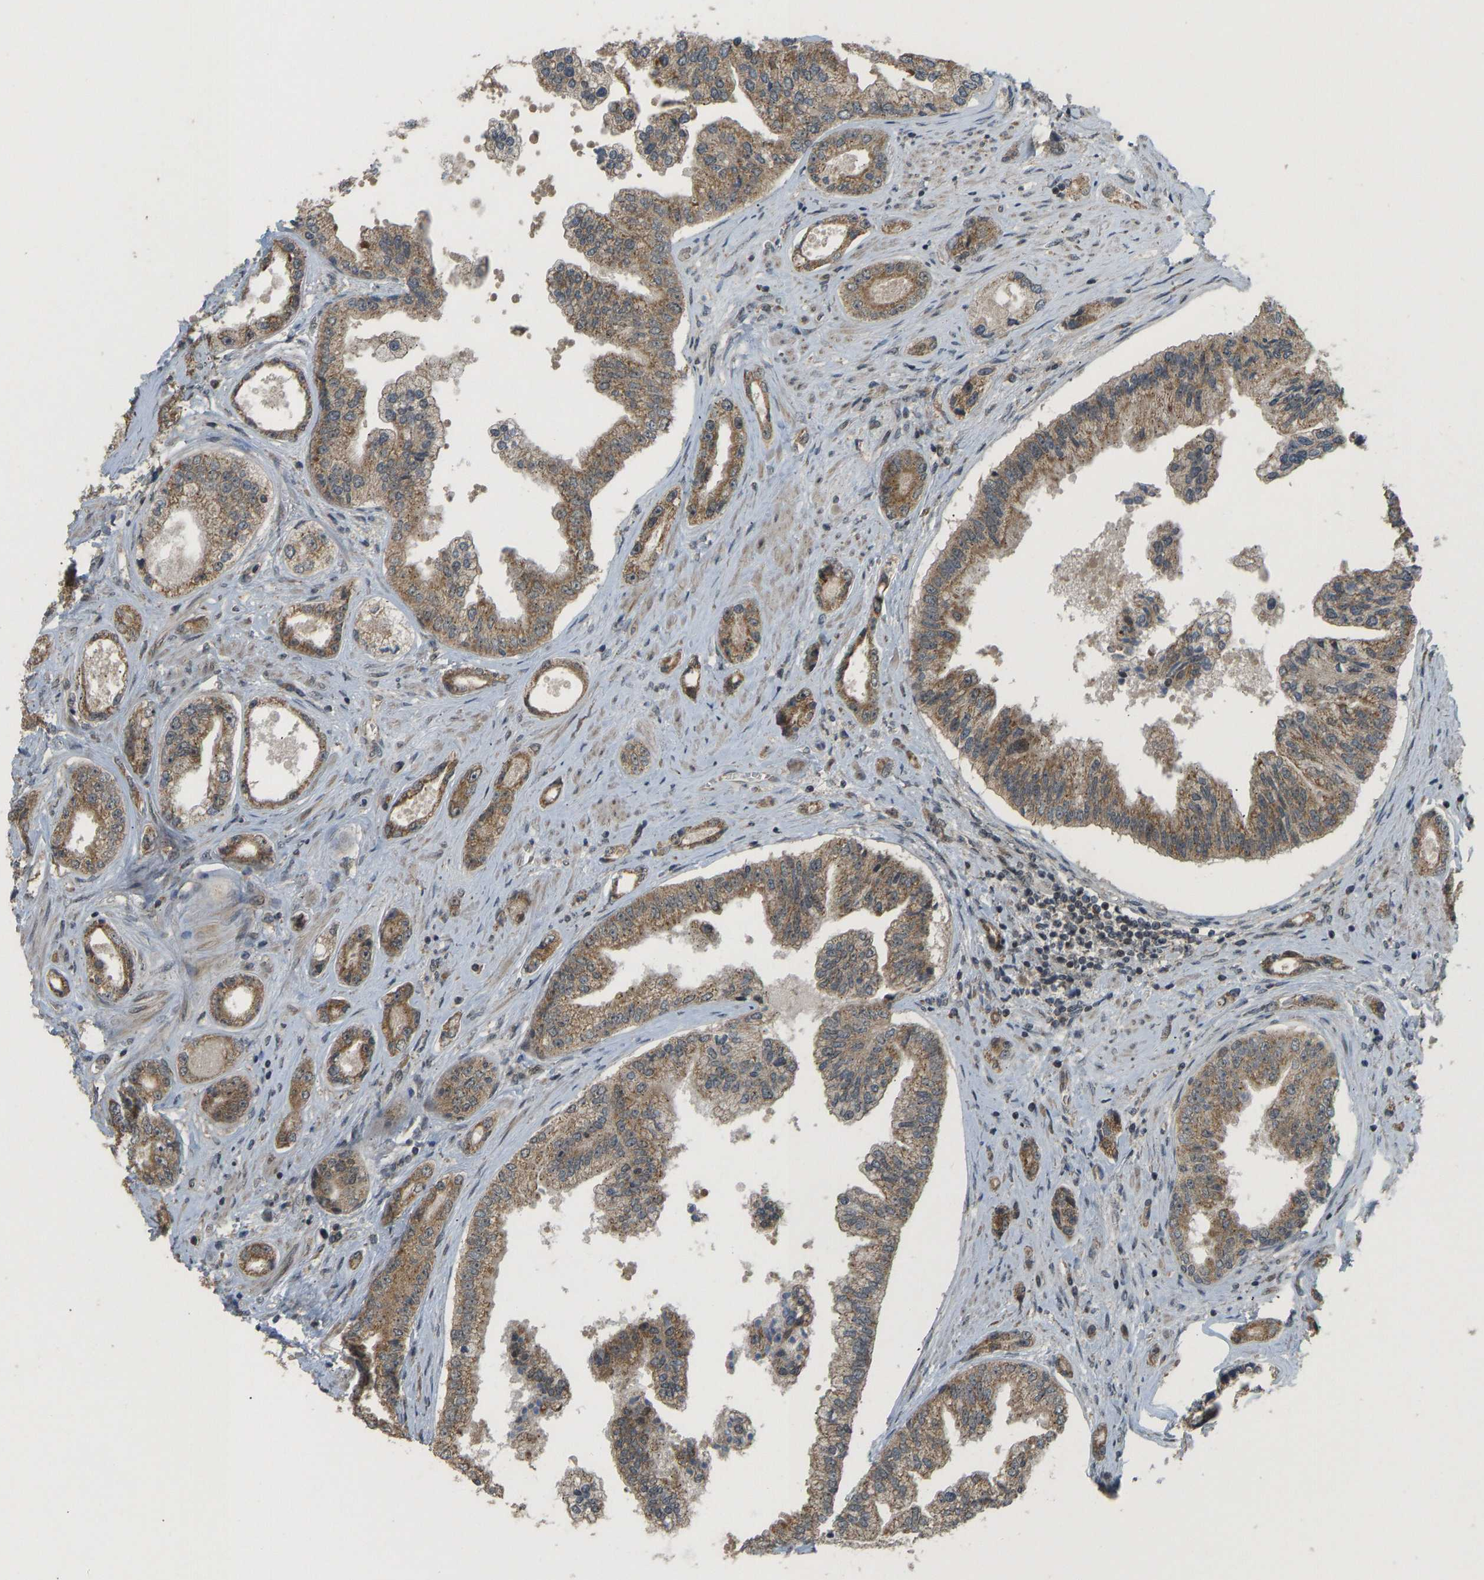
{"staining": {"intensity": "moderate", "quantity": ">75%", "location": "cytoplasmic/membranous"}, "tissue": "prostate cancer", "cell_type": "Tumor cells", "image_type": "cancer", "snomed": [{"axis": "morphology", "description": "Adenocarcinoma, High grade"}, {"axis": "topography", "description": "Prostate"}], "caption": "This is a micrograph of immunohistochemistry staining of prostate high-grade adenocarcinoma, which shows moderate positivity in the cytoplasmic/membranous of tumor cells.", "gene": "ACADS", "patient": {"sex": "male", "age": 61}}